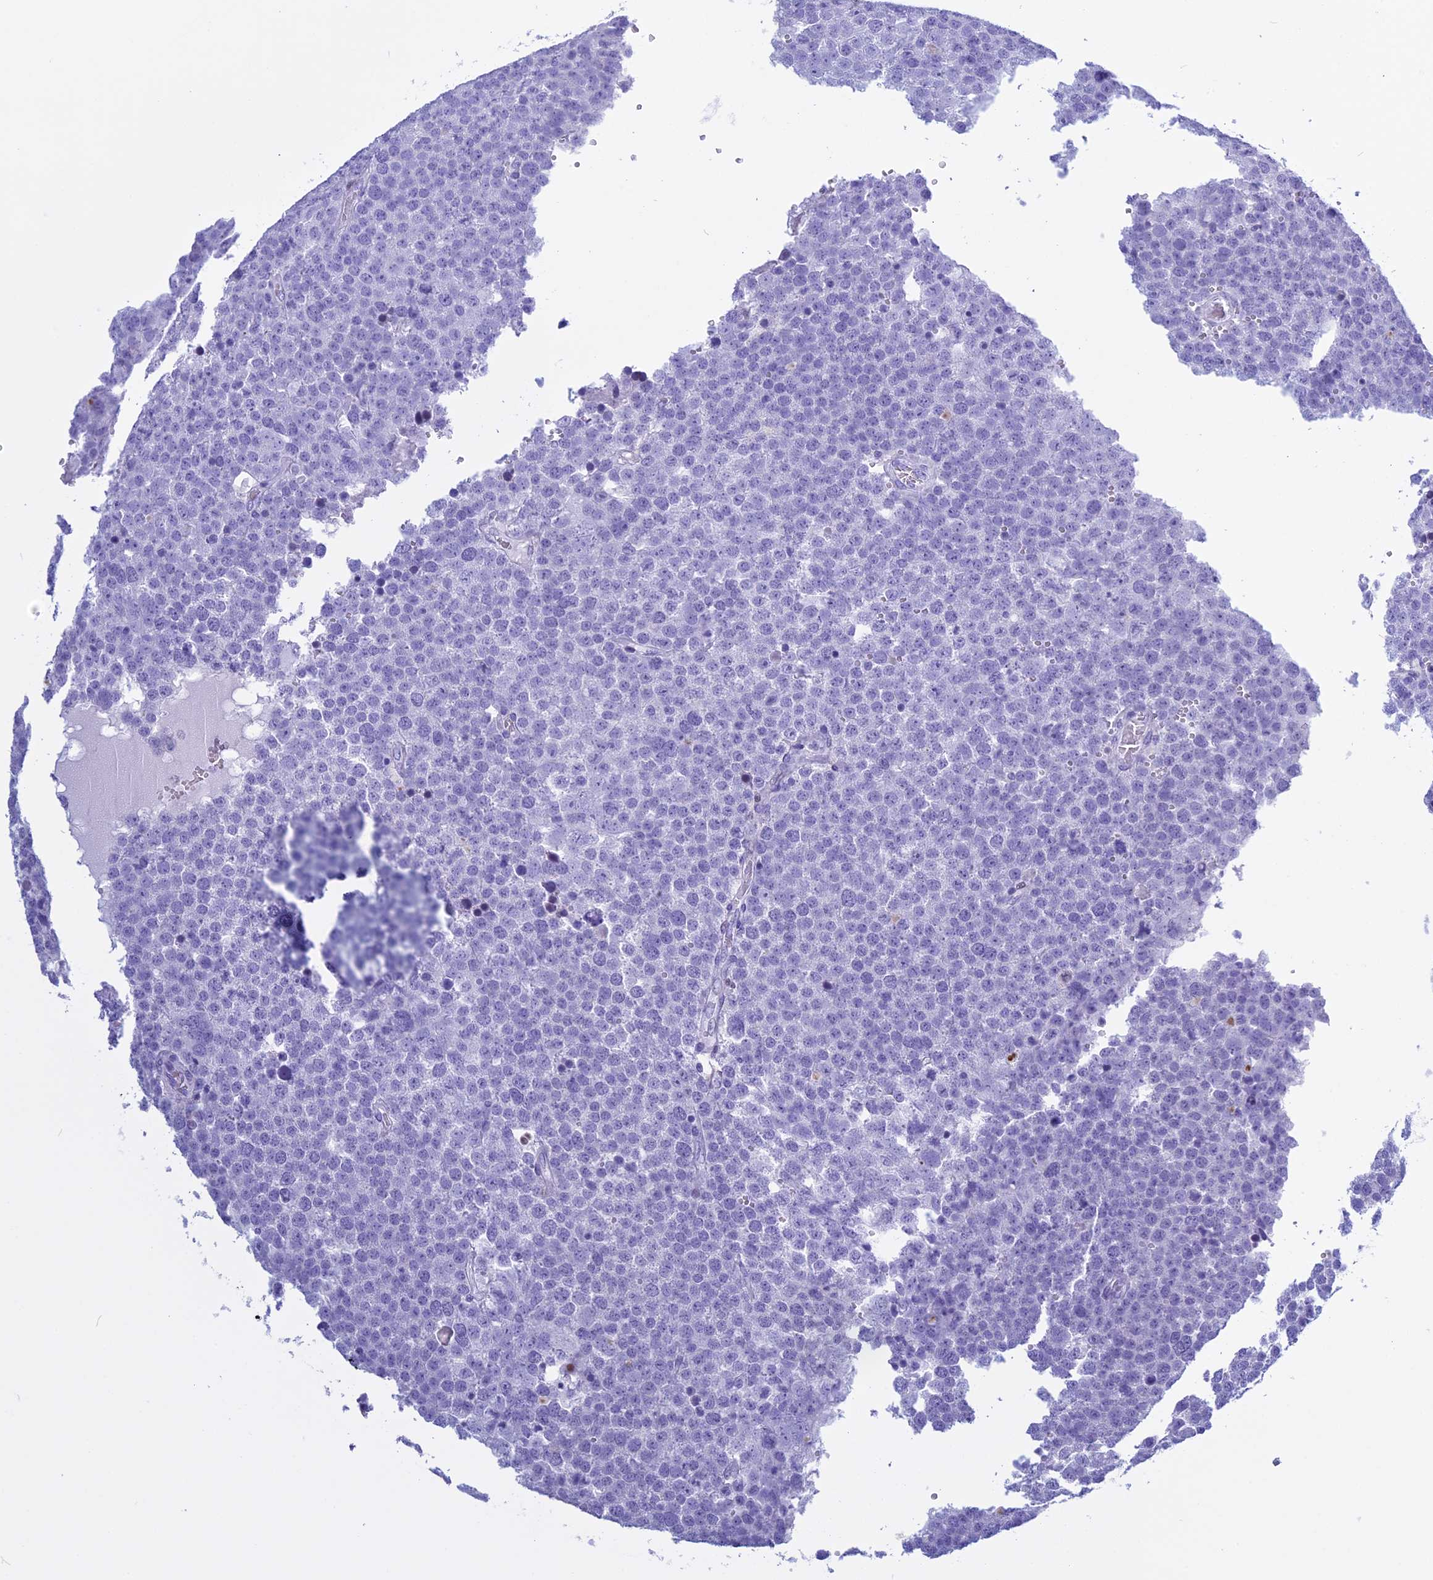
{"staining": {"intensity": "negative", "quantity": "none", "location": "none"}, "tissue": "testis cancer", "cell_type": "Tumor cells", "image_type": "cancer", "snomed": [{"axis": "morphology", "description": "Seminoma, NOS"}, {"axis": "topography", "description": "Testis"}], "caption": "IHC photomicrograph of neoplastic tissue: human seminoma (testis) stained with DAB shows no significant protein expression in tumor cells.", "gene": "KCTD21", "patient": {"sex": "male", "age": 71}}